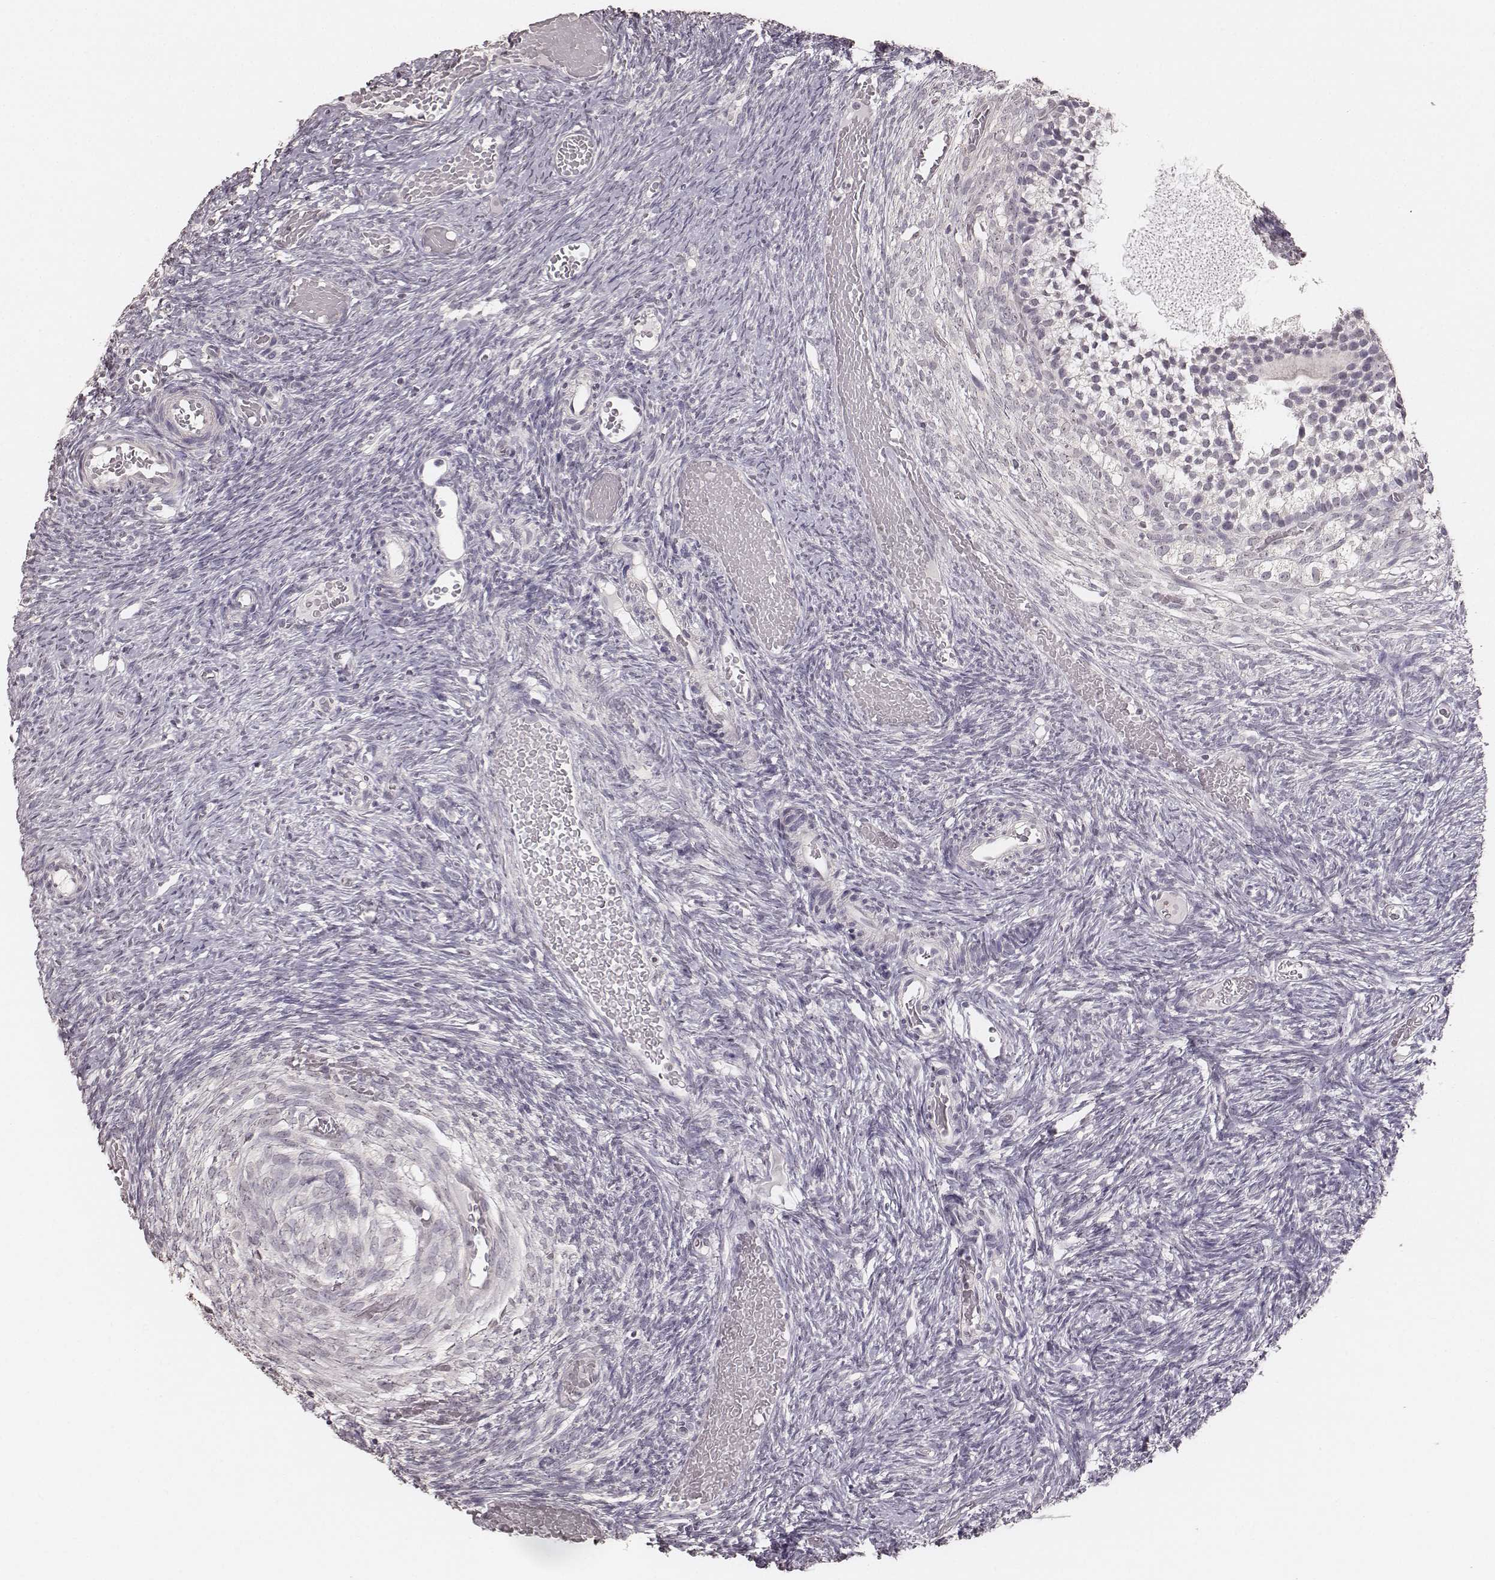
{"staining": {"intensity": "negative", "quantity": "none", "location": "none"}, "tissue": "ovary", "cell_type": "Follicle cells", "image_type": "normal", "snomed": [{"axis": "morphology", "description": "Normal tissue, NOS"}, {"axis": "topography", "description": "Ovary"}], "caption": "Ovary stained for a protein using immunohistochemistry displays no positivity follicle cells.", "gene": "LY6K", "patient": {"sex": "female", "age": 39}}